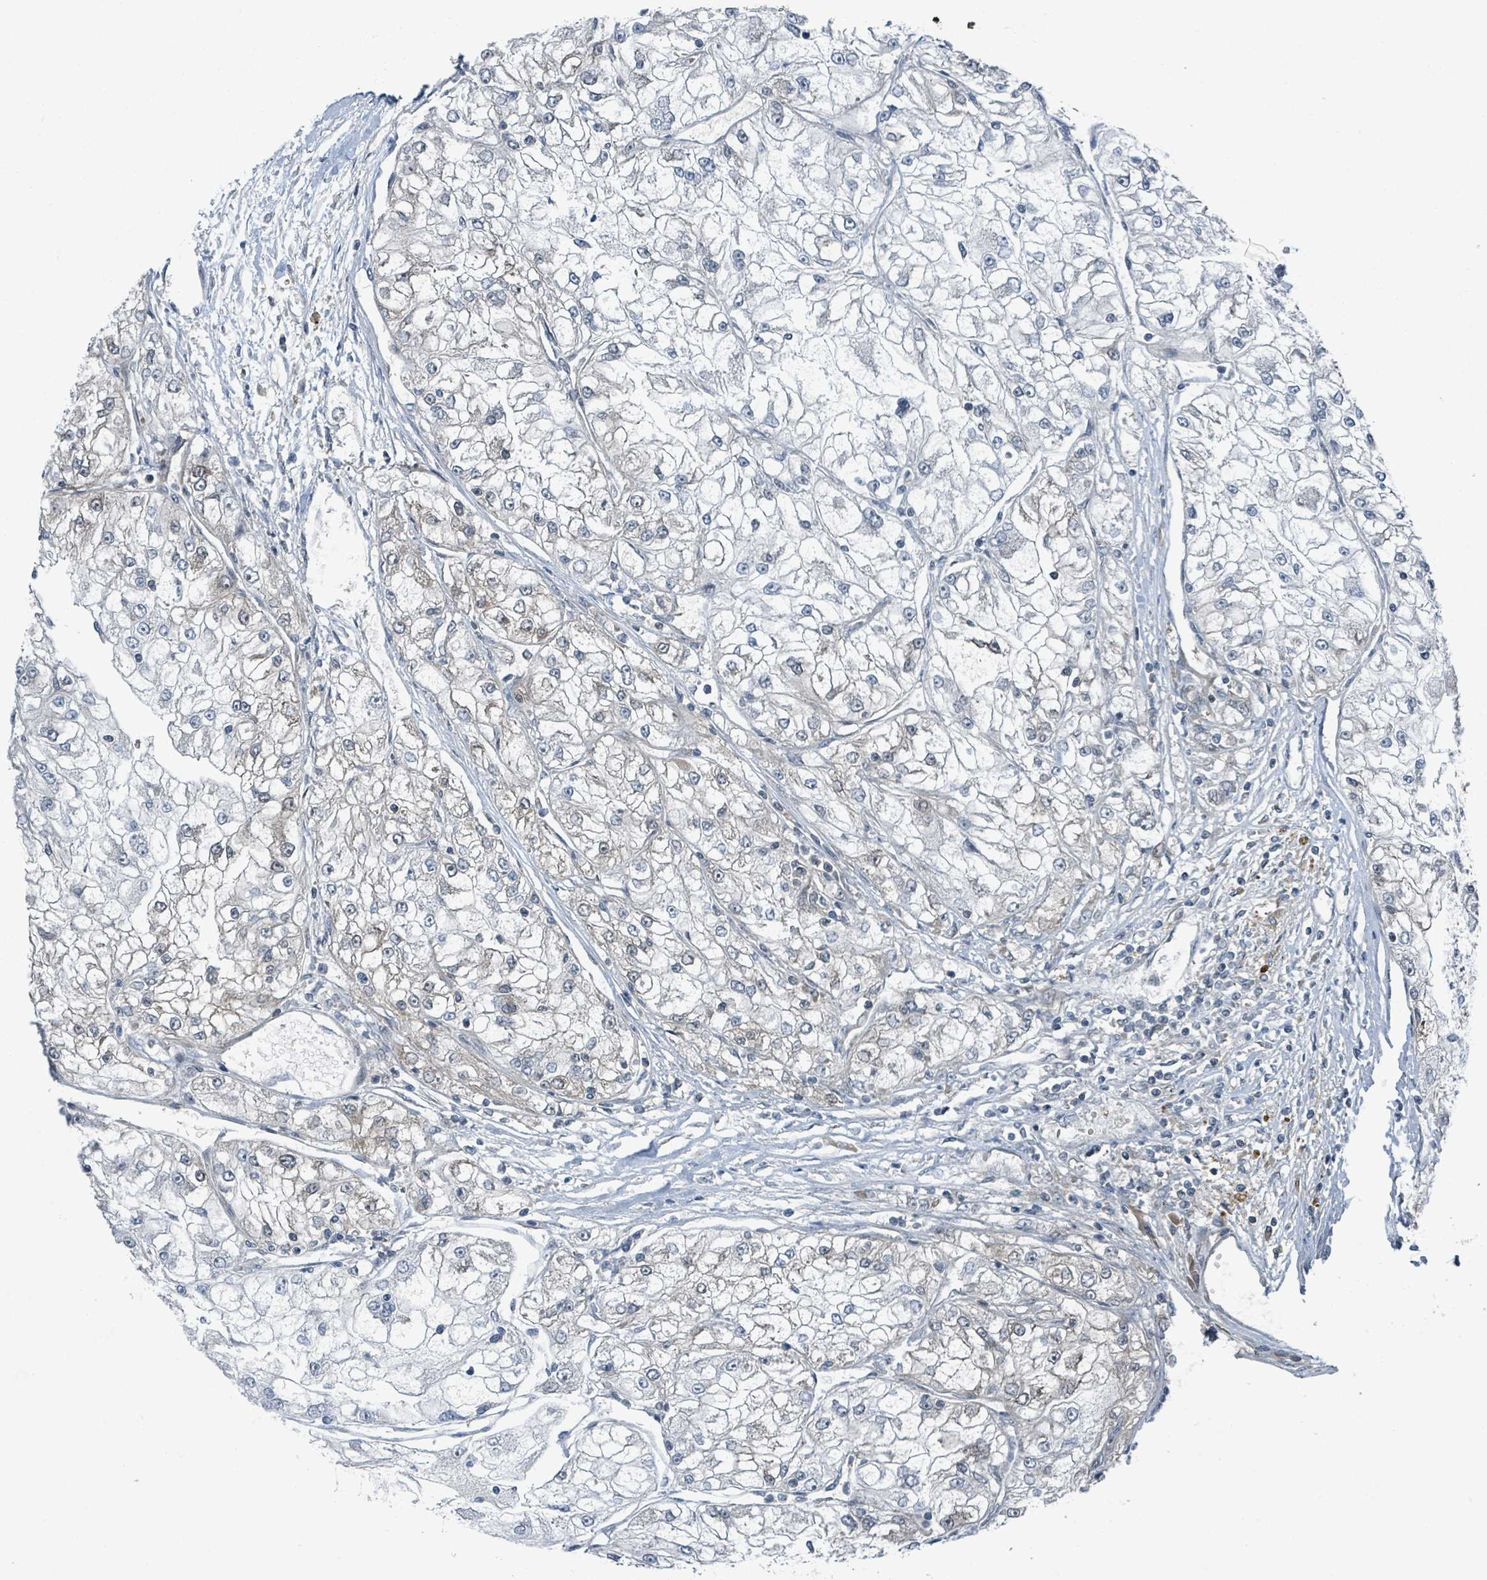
{"staining": {"intensity": "negative", "quantity": "none", "location": "none"}, "tissue": "renal cancer", "cell_type": "Tumor cells", "image_type": "cancer", "snomed": [{"axis": "morphology", "description": "Adenocarcinoma, NOS"}, {"axis": "topography", "description": "Kidney"}], "caption": "Renal cancer stained for a protein using IHC exhibits no staining tumor cells.", "gene": "GOLGA7", "patient": {"sex": "female", "age": 72}}